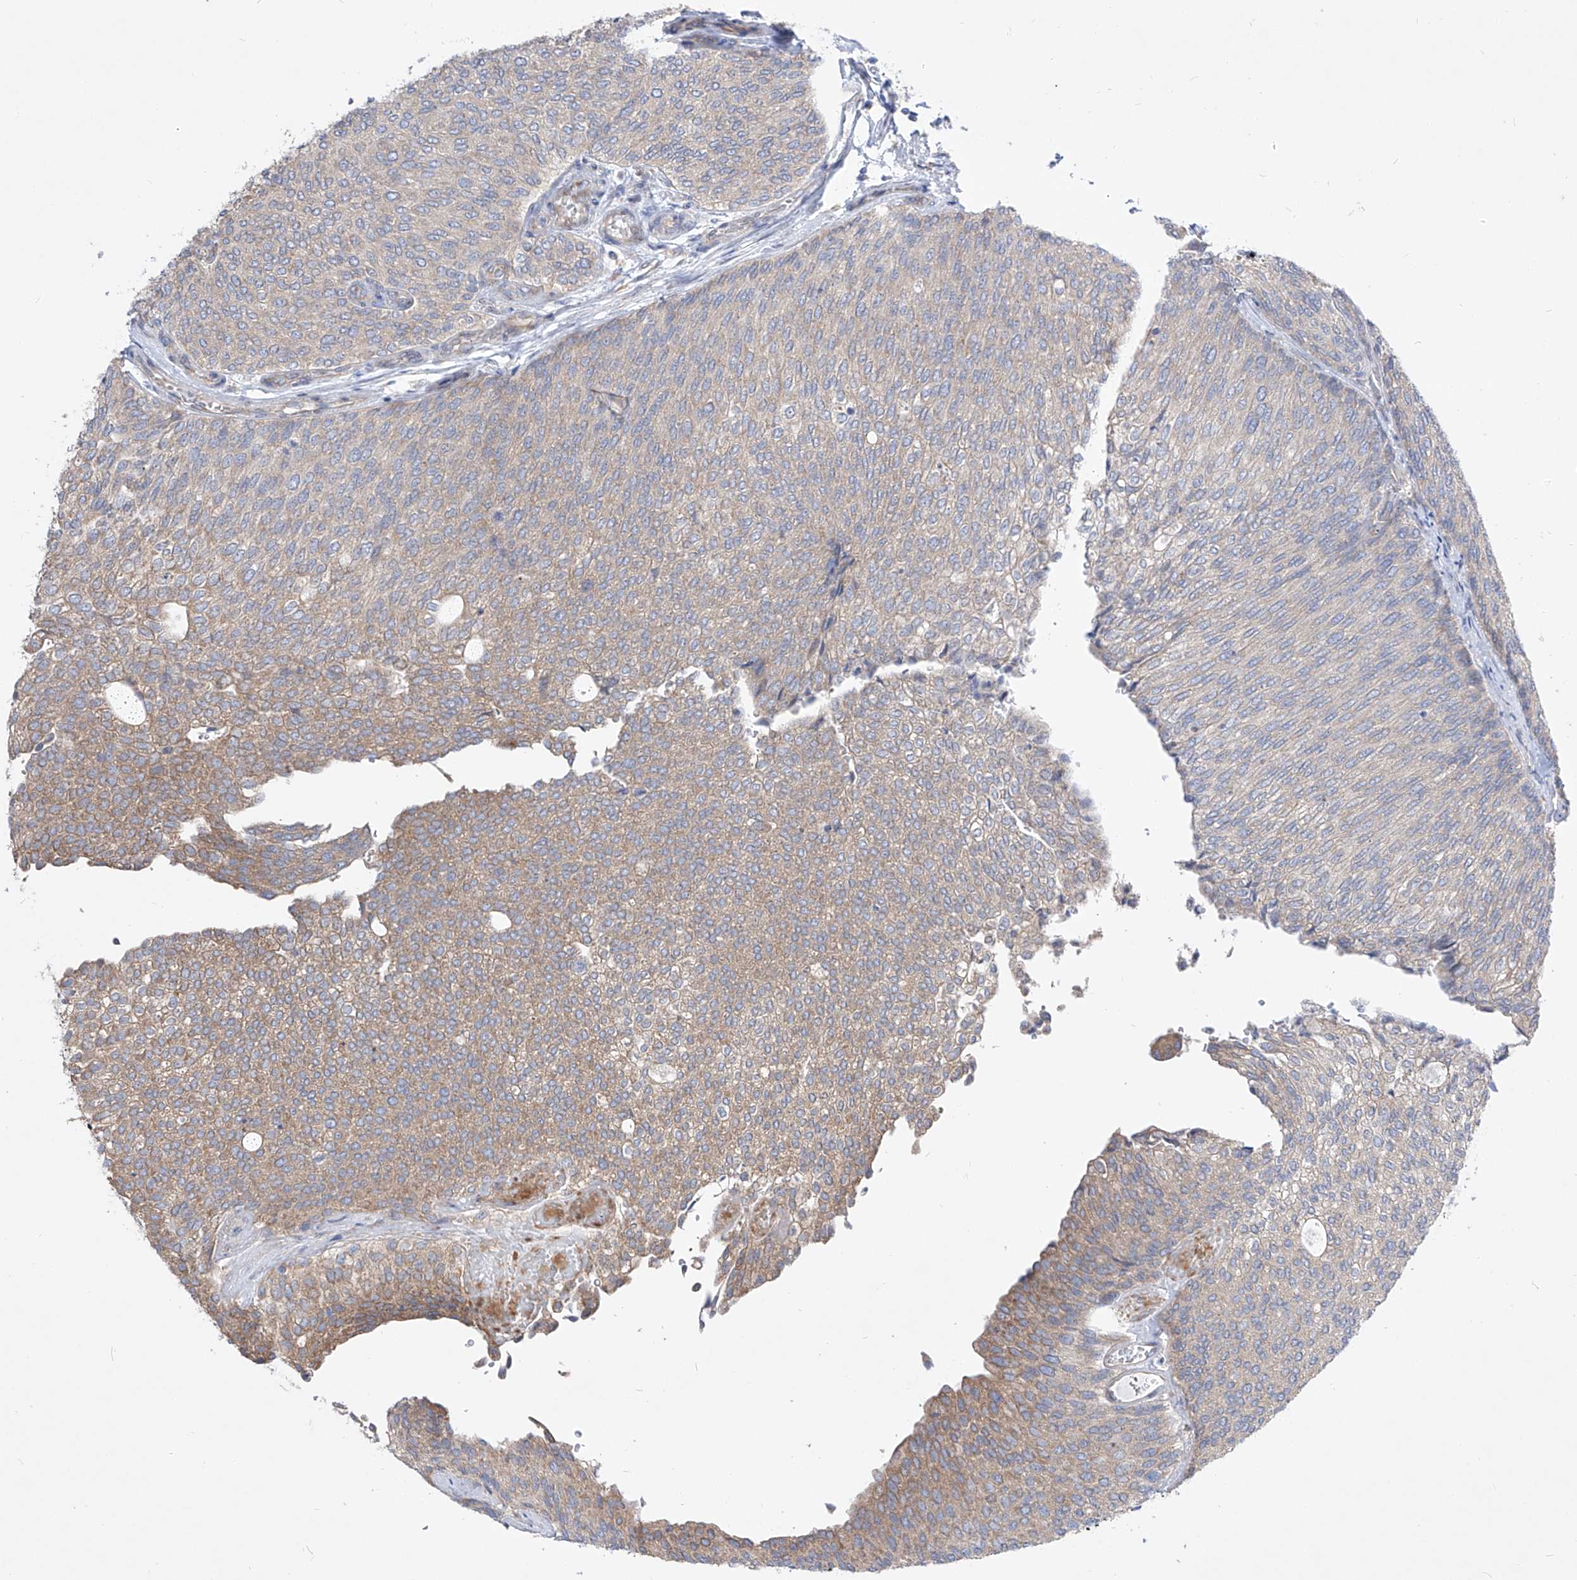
{"staining": {"intensity": "weak", "quantity": "25%-75%", "location": "cytoplasmic/membranous"}, "tissue": "urothelial cancer", "cell_type": "Tumor cells", "image_type": "cancer", "snomed": [{"axis": "morphology", "description": "Urothelial carcinoma, Low grade"}, {"axis": "topography", "description": "Urinary bladder"}], "caption": "Immunohistochemistry staining of urothelial carcinoma (low-grade), which exhibits low levels of weak cytoplasmic/membranous expression in about 25%-75% of tumor cells indicating weak cytoplasmic/membranous protein expression. The staining was performed using DAB (3,3'-diaminobenzidine) (brown) for protein detection and nuclei were counterstained in hematoxylin (blue).", "gene": "UFL1", "patient": {"sex": "female", "age": 79}}